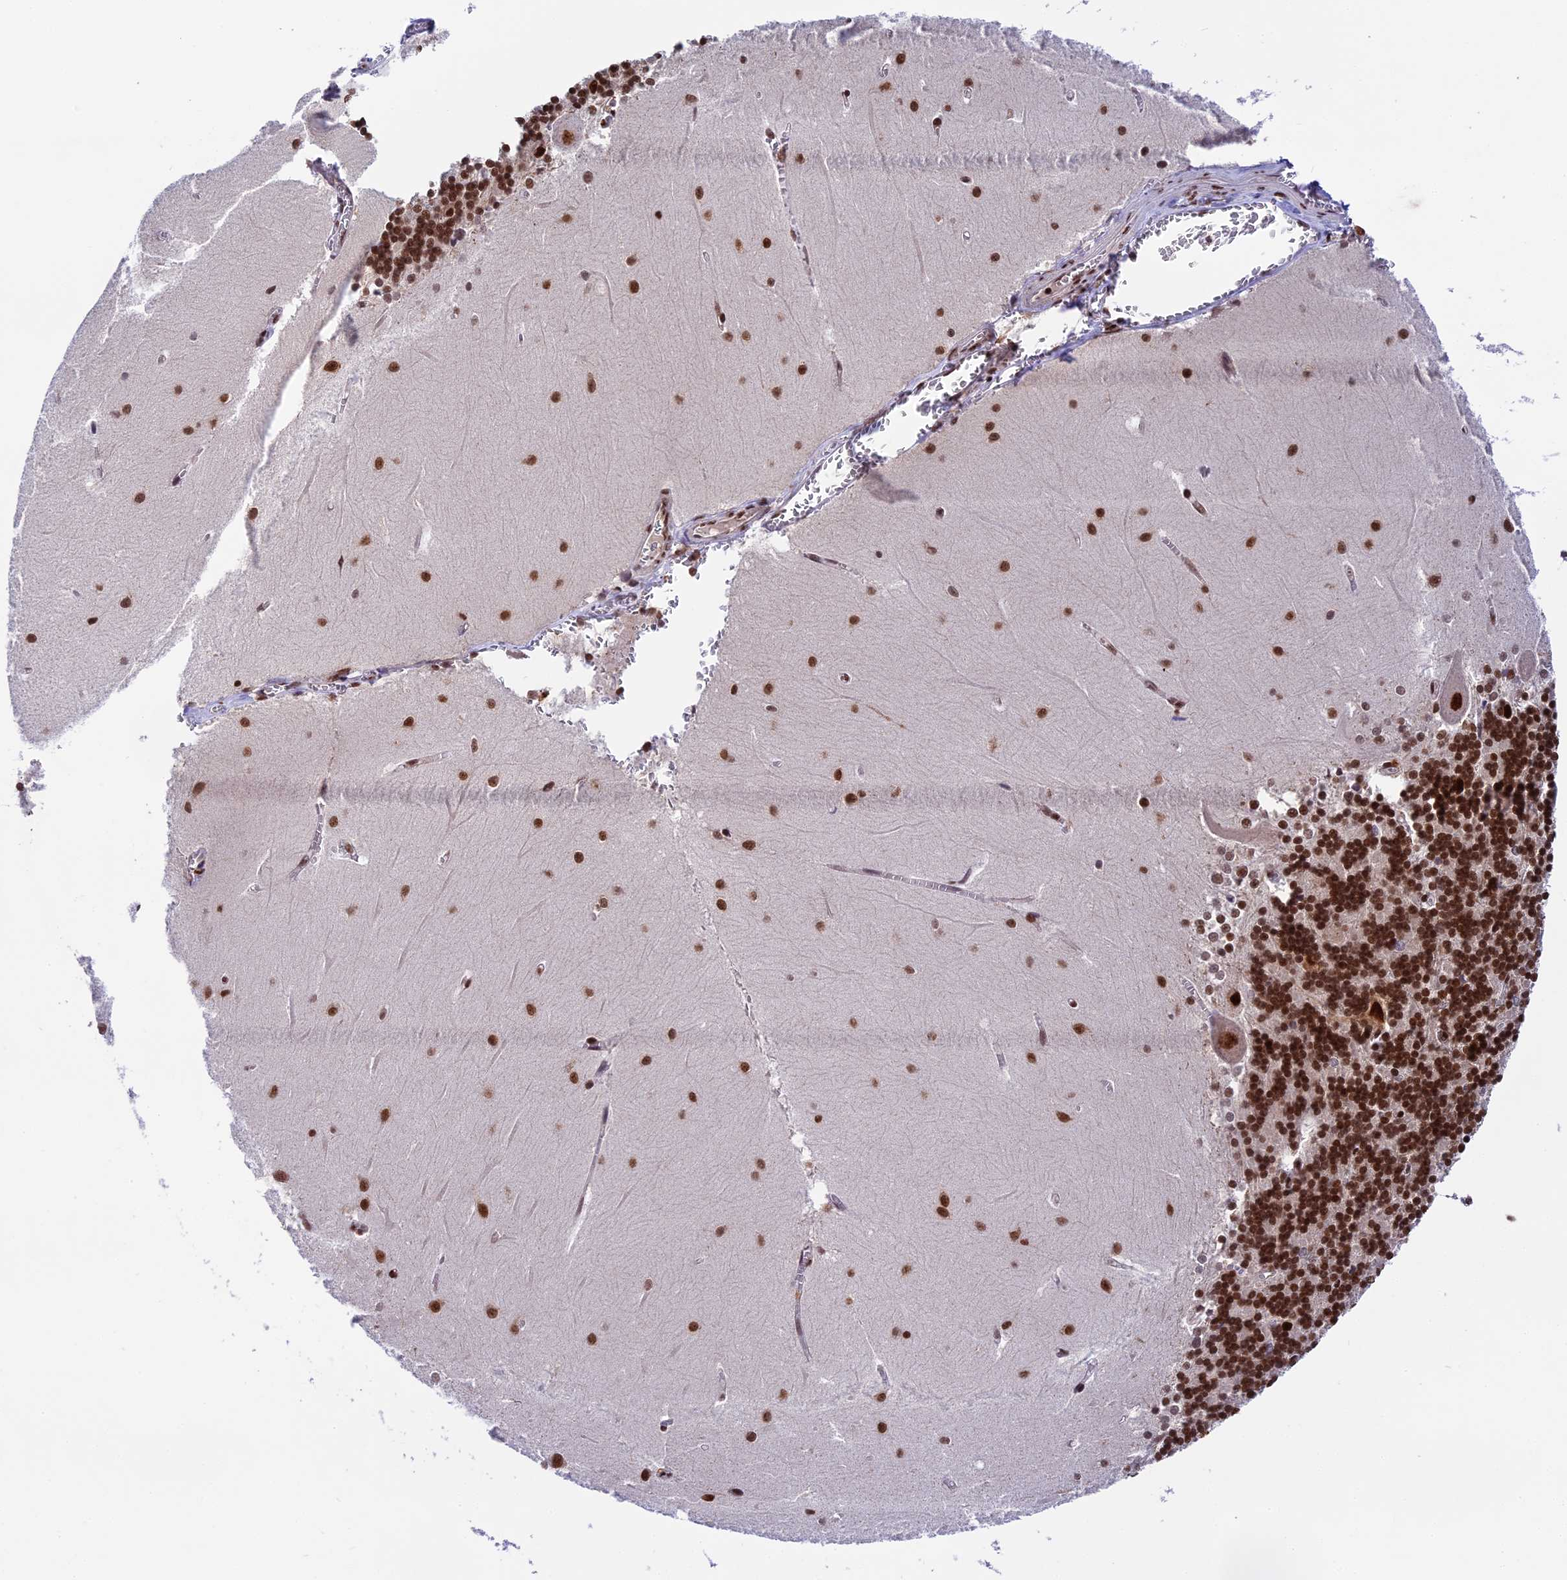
{"staining": {"intensity": "strong", "quantity": "25%-75%", "location": "nuclear"}, "tissue": "cerebellum", "cell_type": "Cells in granular layer", "image_type": "normal", "snomed": [{"axis": "morphology", "description": "Normal tissue, NOS"}, {"axis": "topography", "description": "Cerebellum"}], "caption": "Immunohistochemical staining of normal cerebellum reveals high levels of strong nuclear staining in about 25%-75% of cells in granular layer.", "gene": "RAMACL", "patient": {"sex": "male", "age": 37}}